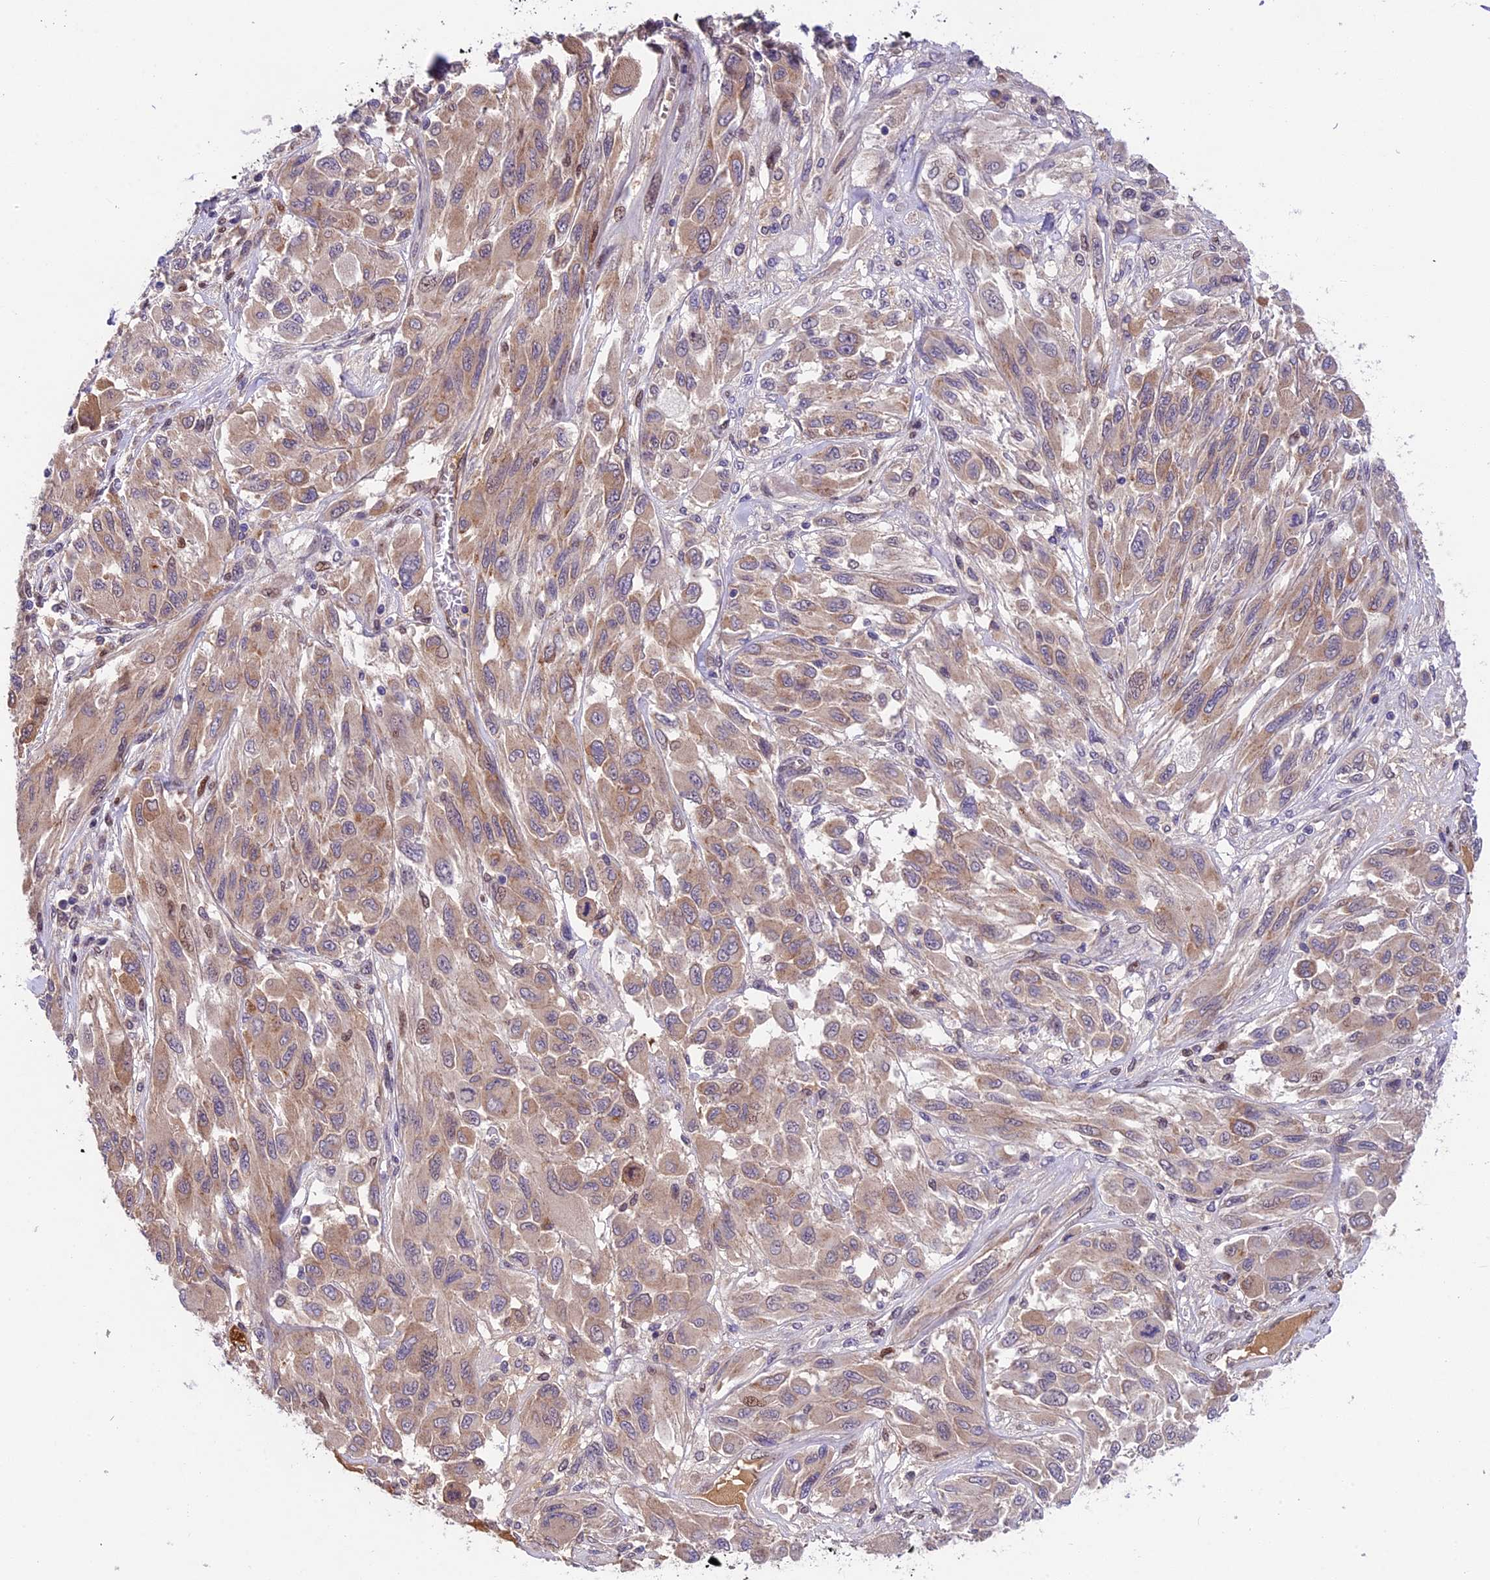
{"staining": {"intensity": "weak", "quantity": ">75%", "location": "cytoplasmic/membranous"}, "tissue": "melanoma", "cell_type": "Tumor cells", "image_type": "cancer", "snomed": [{"axis": "morphology", "description": "Malignant melanoma, NOS"}, {"axis": "topography", "description": "Skin"}], "caption": "Human malignant melanoma stained with a brown dye shows weak cytoplasmic/membranous positive expression in about >75% of tumor cells.", "gene": "CCSER1", "patient": {"sex": "female", "age": 91}}